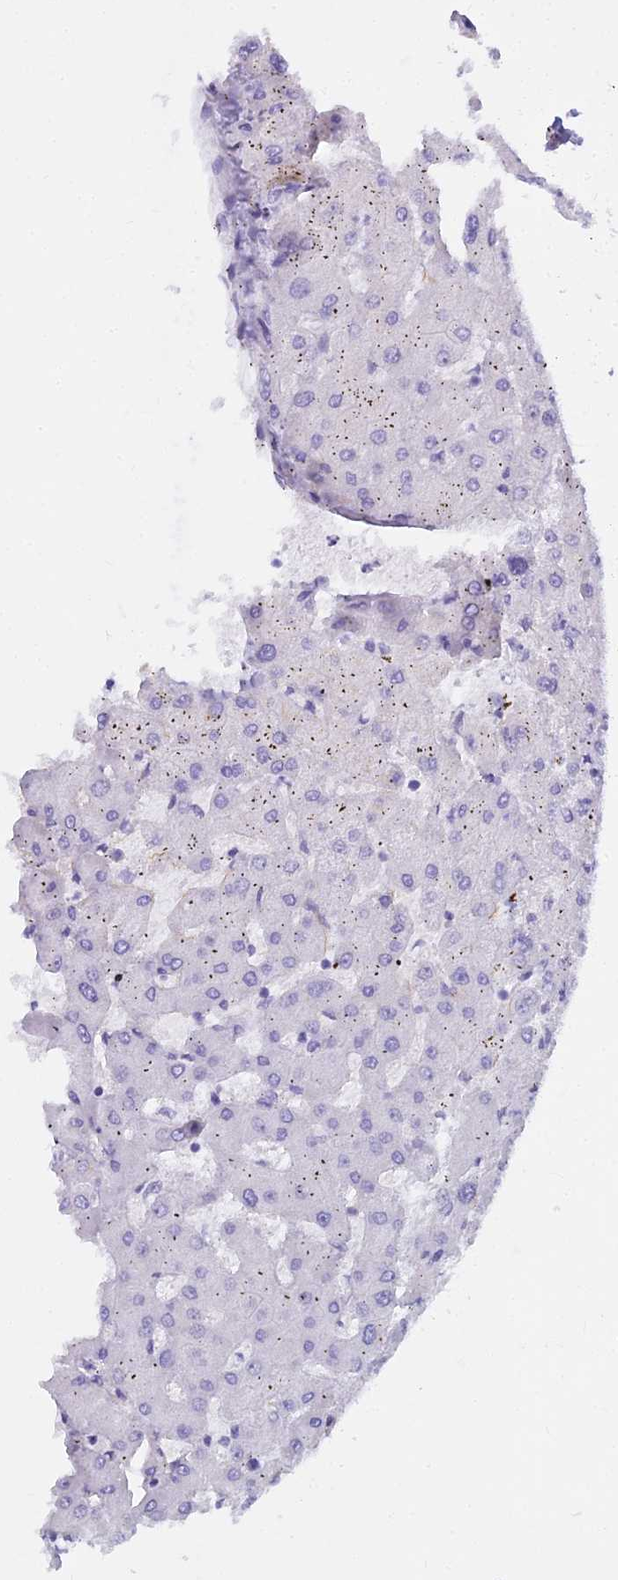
{"staining": {"intensity": "negative", "quantity": "none", "location": "none"}, "tissue": "liver", "cell_type": "Cholangiocytes", "image_type": "normal", "snomed": [{"axis": "morphology", "description": "Normal tissue, NOS"}, {"axis": "topography", "description": "Liver"}], "caption": "This is an immunohistochemistry (IHC) histopathology image of benign liver. There is no staining in cholangiocytes.", "gene": "ENSG00000265118", "patient": {"sex": "female", "age": 63}}